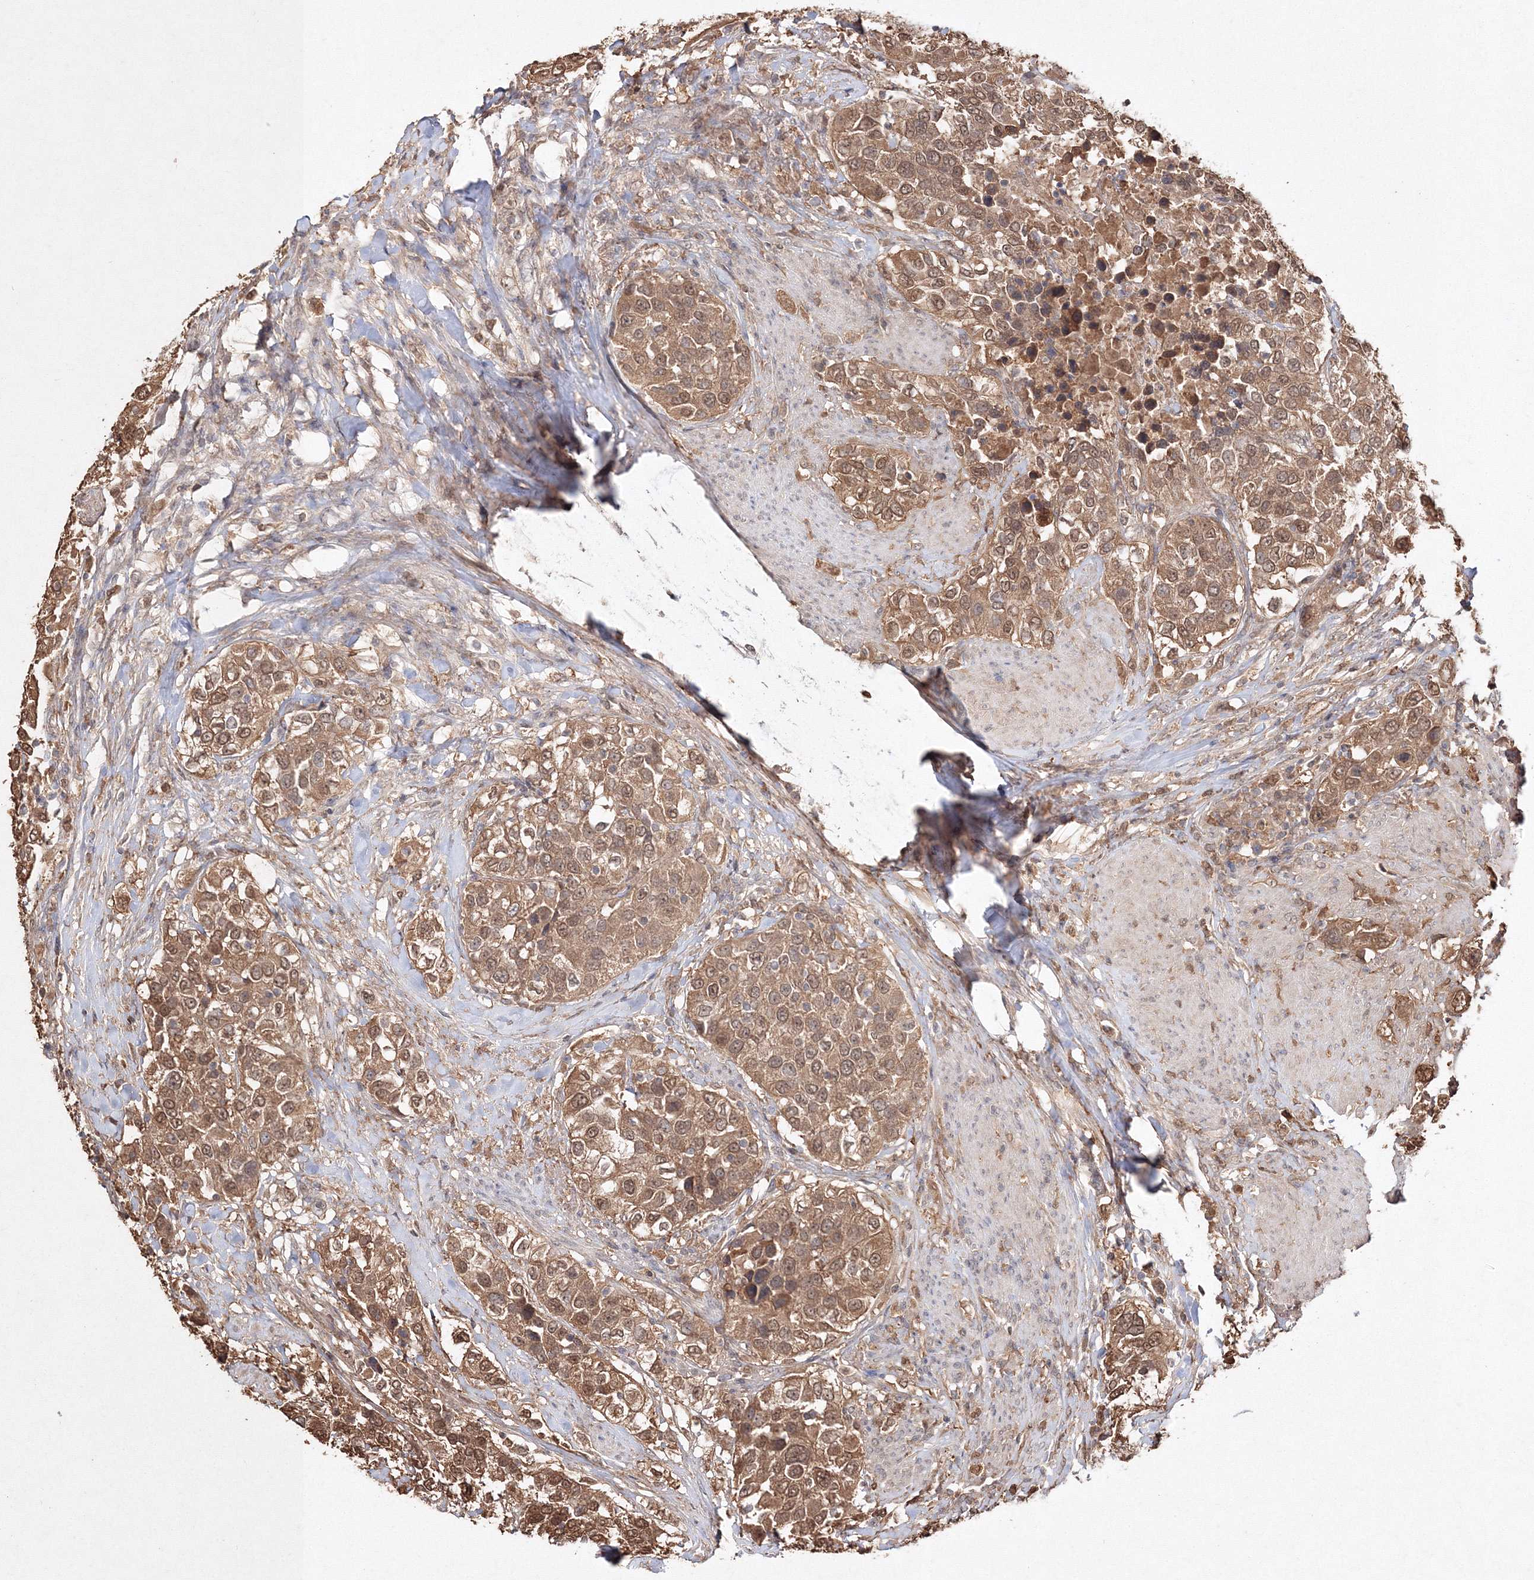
{"staining": {"intensity": "moderate", "quantity": ">75%", "location": "cytoplasmic/membranous,nuclear"}, "tissue": "urothelial cancer", "cell_type": "Tumor cells", "image_type": "cancer", "snomed": [{"axis": "morphology", "description": "Urothelial carcinoma, High grade"}, {"axis": "topography", "description": "Urinary bladder"}], "caption": "Tumor cells reveal moderate cytoplasmic/membranous and nuclear expression in approximately >75% of cells in urothelial cancer. (Brightfield microscopy of DAB IHC at high magnification).", "gene": "S100A11", "patient": {"sex": "female", "age": 80}}